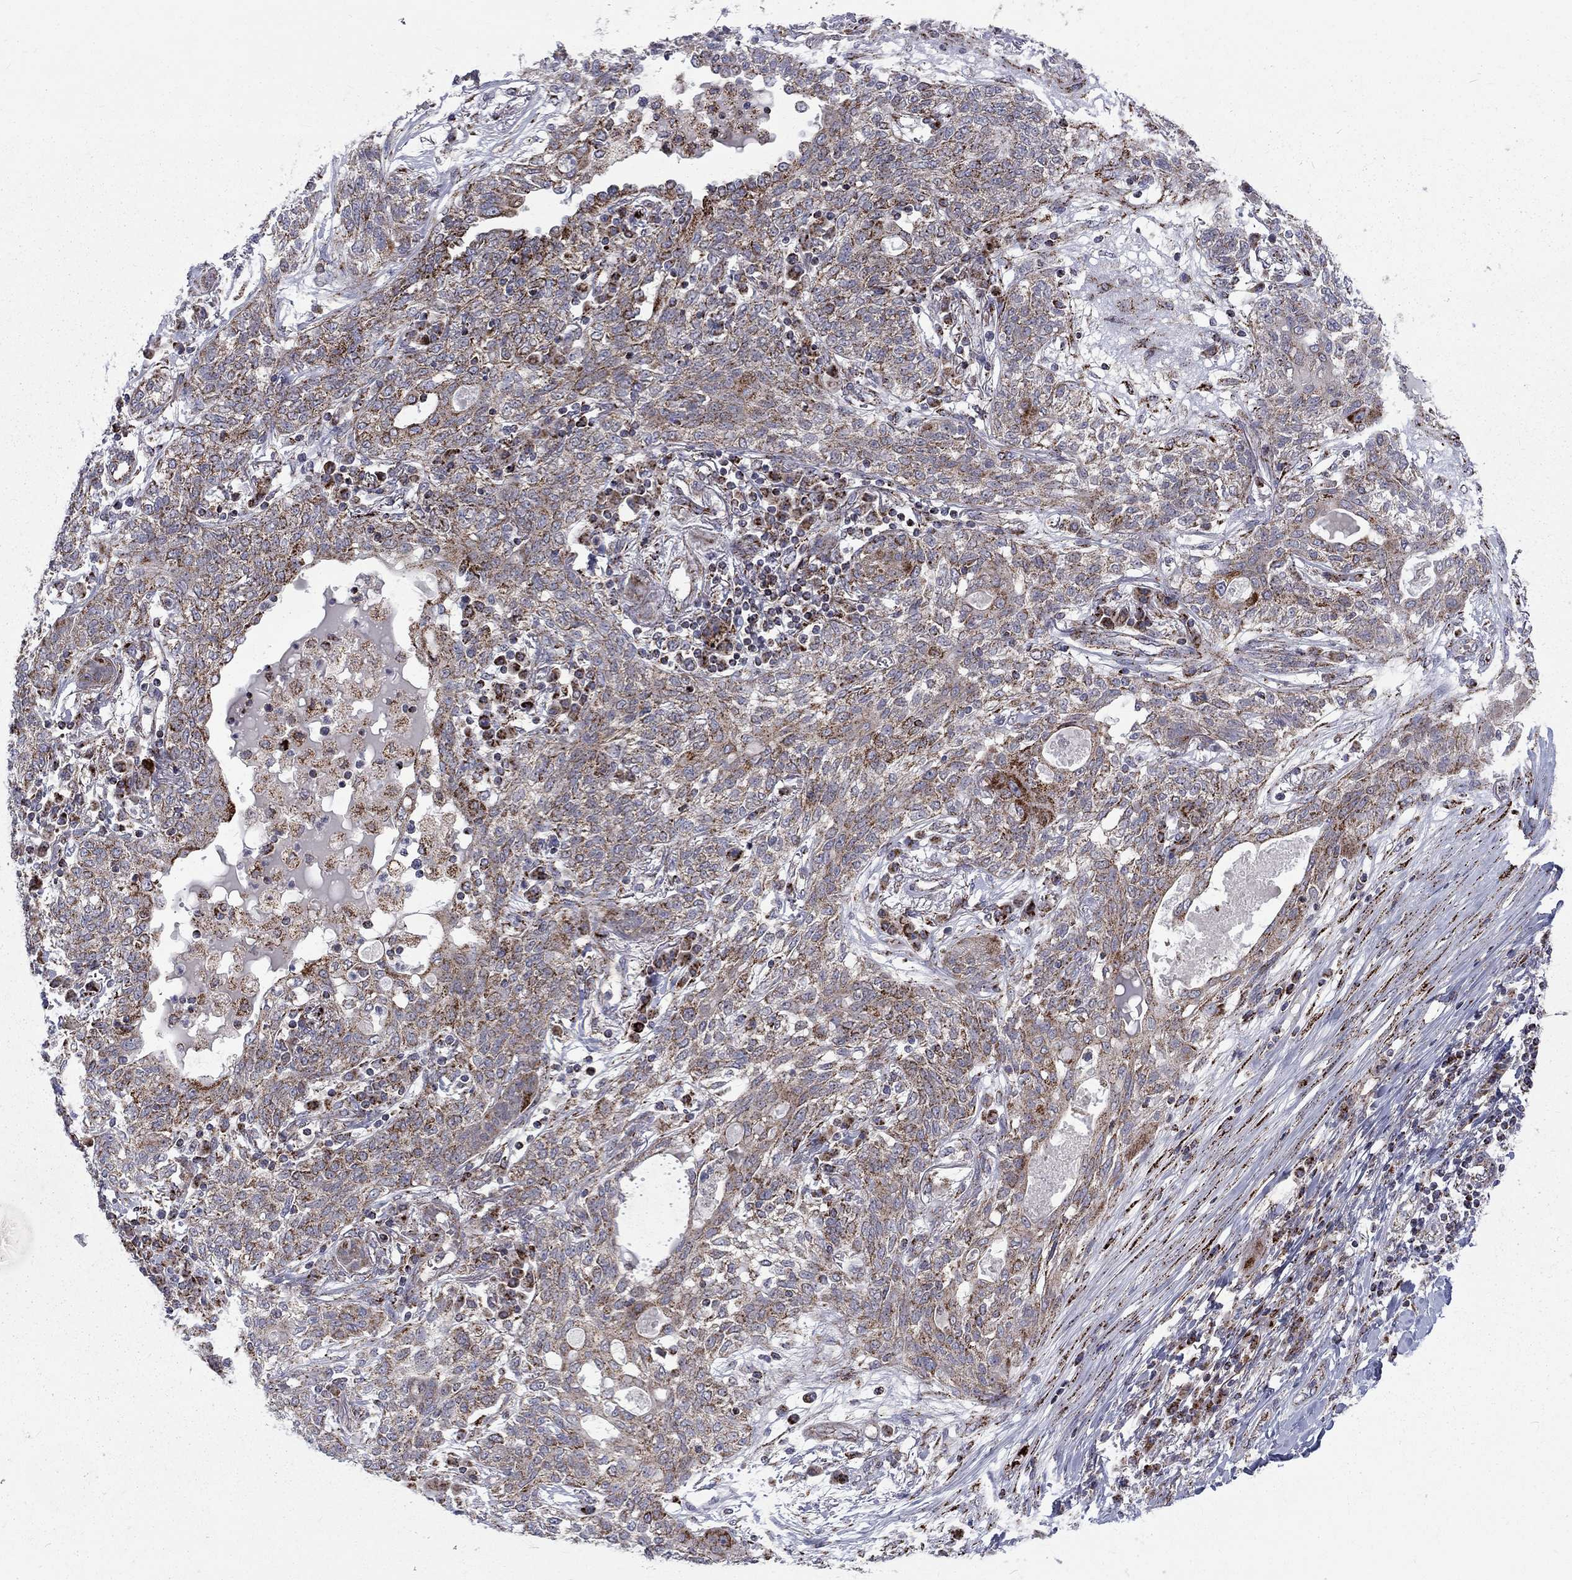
{"staining": {"intensity": "moderate", "quantity": ">75%", "location": "cytoplasmic/membranous"}, "tissue": "lung cancer", "cell_type": "Tumor cells", "image_type": "cancer", "snomed": [{"axis": "morphology", "description": "Squamous cell carcinoma, NOS"}, {"axis": "topography", "description": "Lung"}], "caption": "Protein staining reveals moderate cytoplasmic/membranous expression in about >75% of tumor cells in lung cancer. (IHC, brightfield microscopy, high magnification).", "gene": "ALDH1B1", "patient": {"sex": "female", "age": 70}}